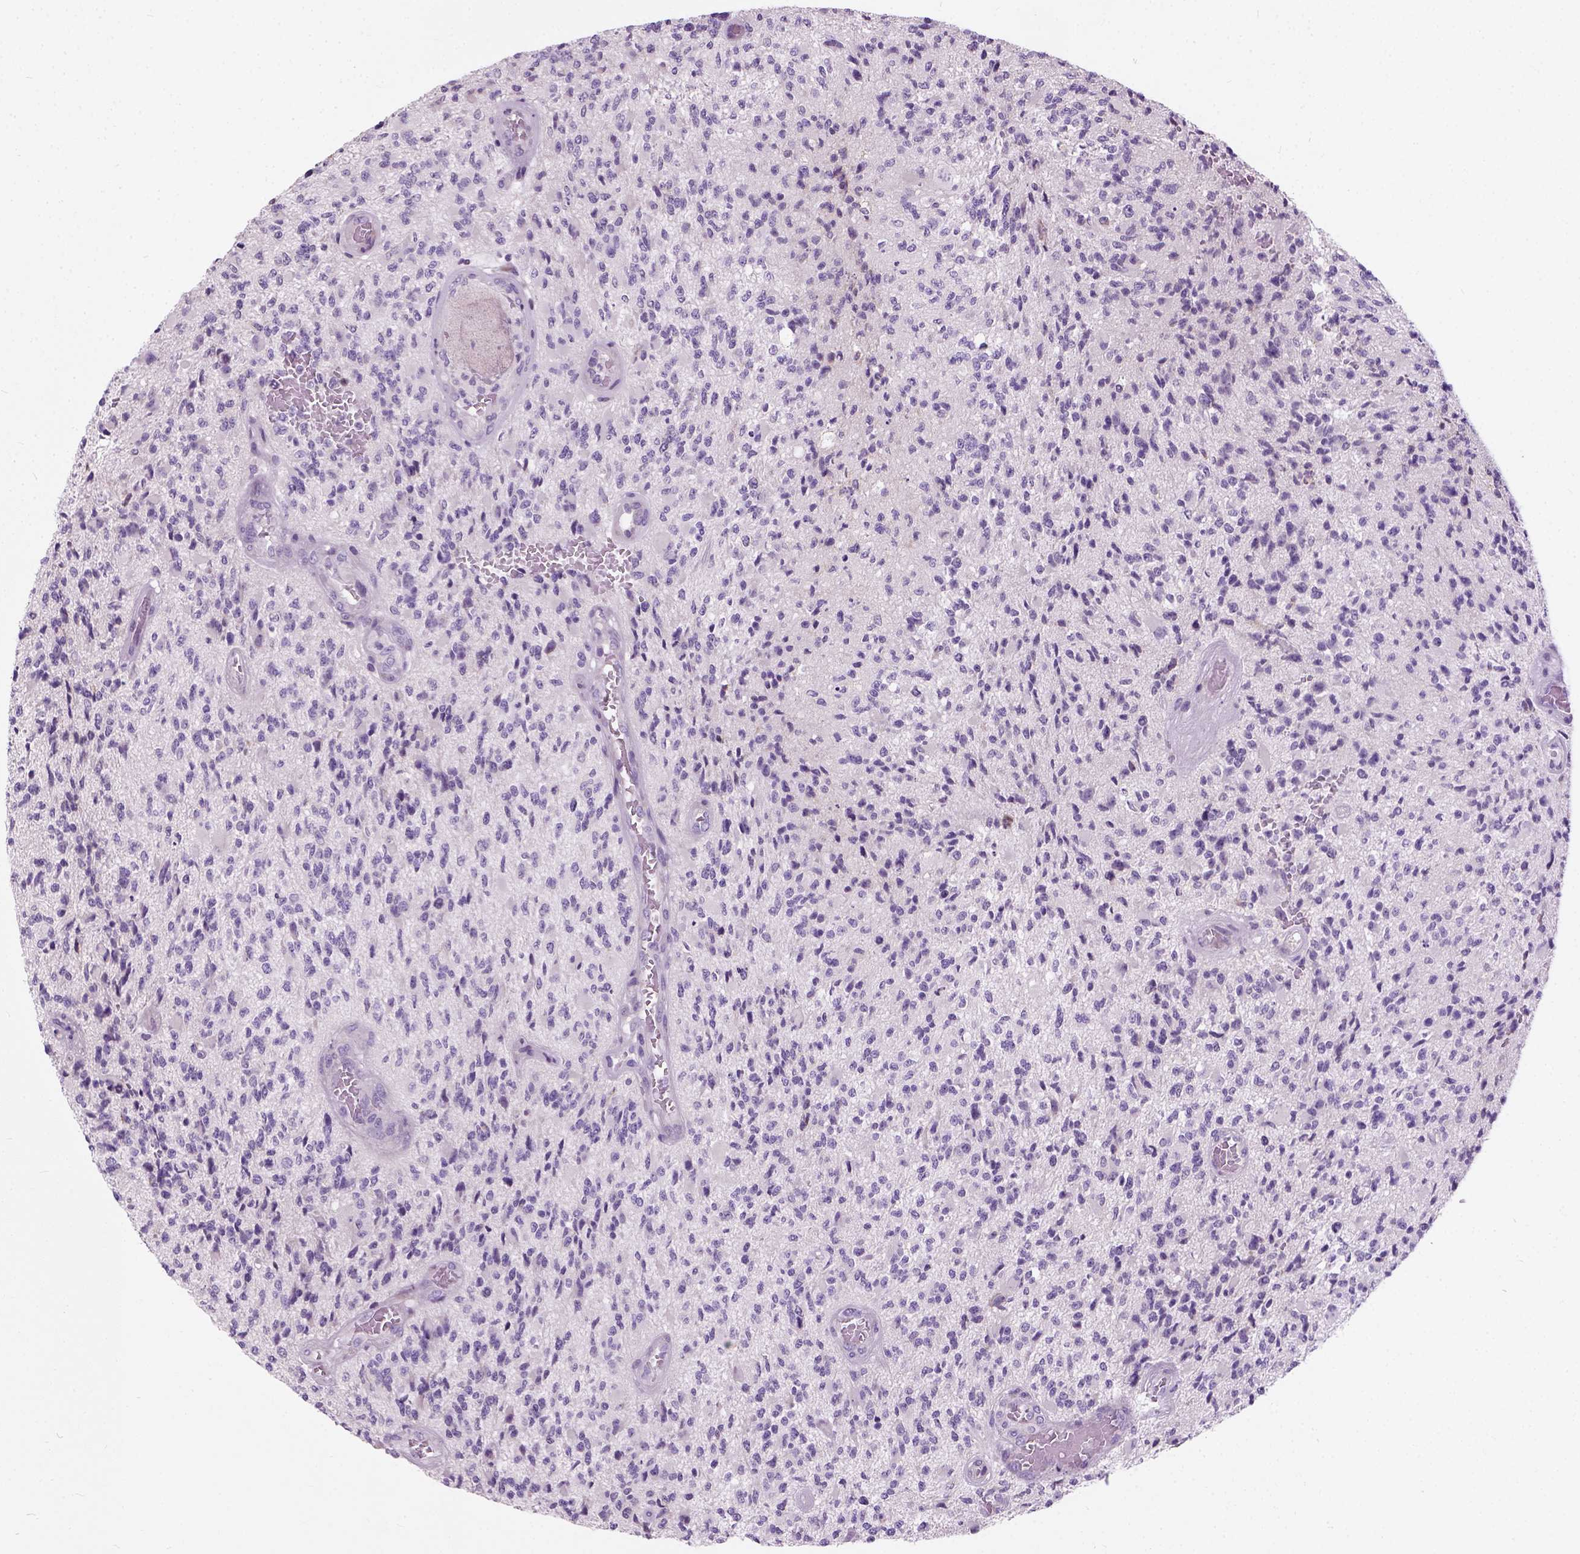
{"staining": {"intensity": "negative", "quantity": "none", "location": "none"}, "tissue": "glioma", "cell_type": "Tumor cells", "image_type": "cancer", "snomed": [{"axis": "morphology", "description": "Glioma, malignant, High grade"}, {"axis": "topography", "description": "Brain"}], "caption": "The histopathology image demonstrates no significant expression in tumor cells of glioma. The staining is performed using DAB brown chromogen with nuclei counter-stained in using hematoxylin.", "gene": "TRIM72", "patient": {"sex": "female", "age": 63}}